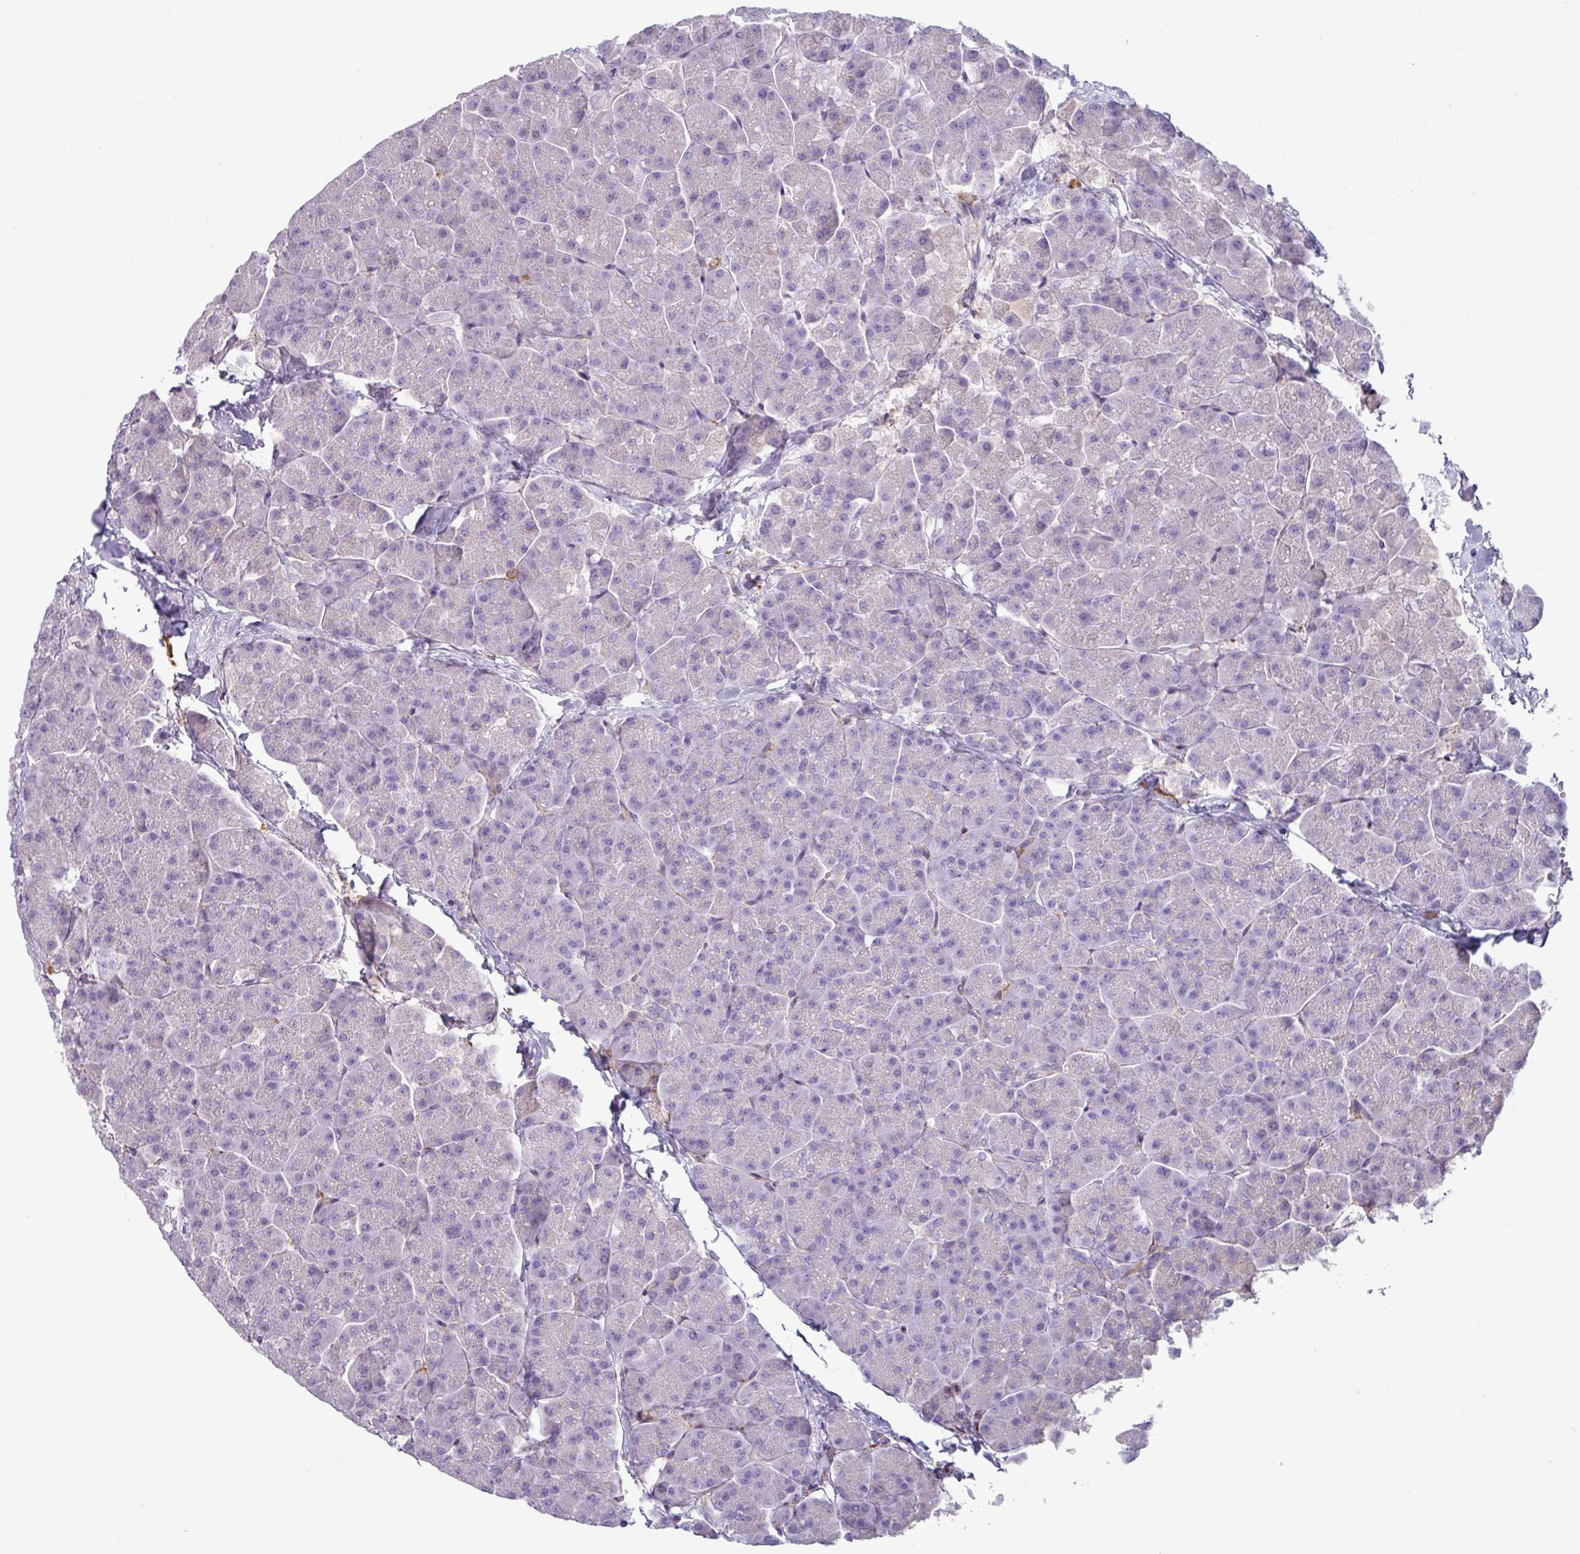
{"staining": {"intensity": "negative", "quantity": "none", "location": "none"}, "tissue": "pancreas", "cell_type": "Exocrine glandular cells", "image_type": "normal", "snomed": [{"axis": "morphology", "description": "Normal tissue, NOS"}, {"axis": "topography", "description": "Pancreas"}, {"axis": "topography", "description": "Peripheral nerve tissue"}], "caption": "Exocrine glandular cells are negative for brown protein staining in benign pancreas. The staining is performed using DAB (3,3'-diaminobenzidine) brown chromogen with nuclei counter-stained in using hematoxylin.", "gene": "KIRREL3", "patient": {"sex": "male", "age": 54}}